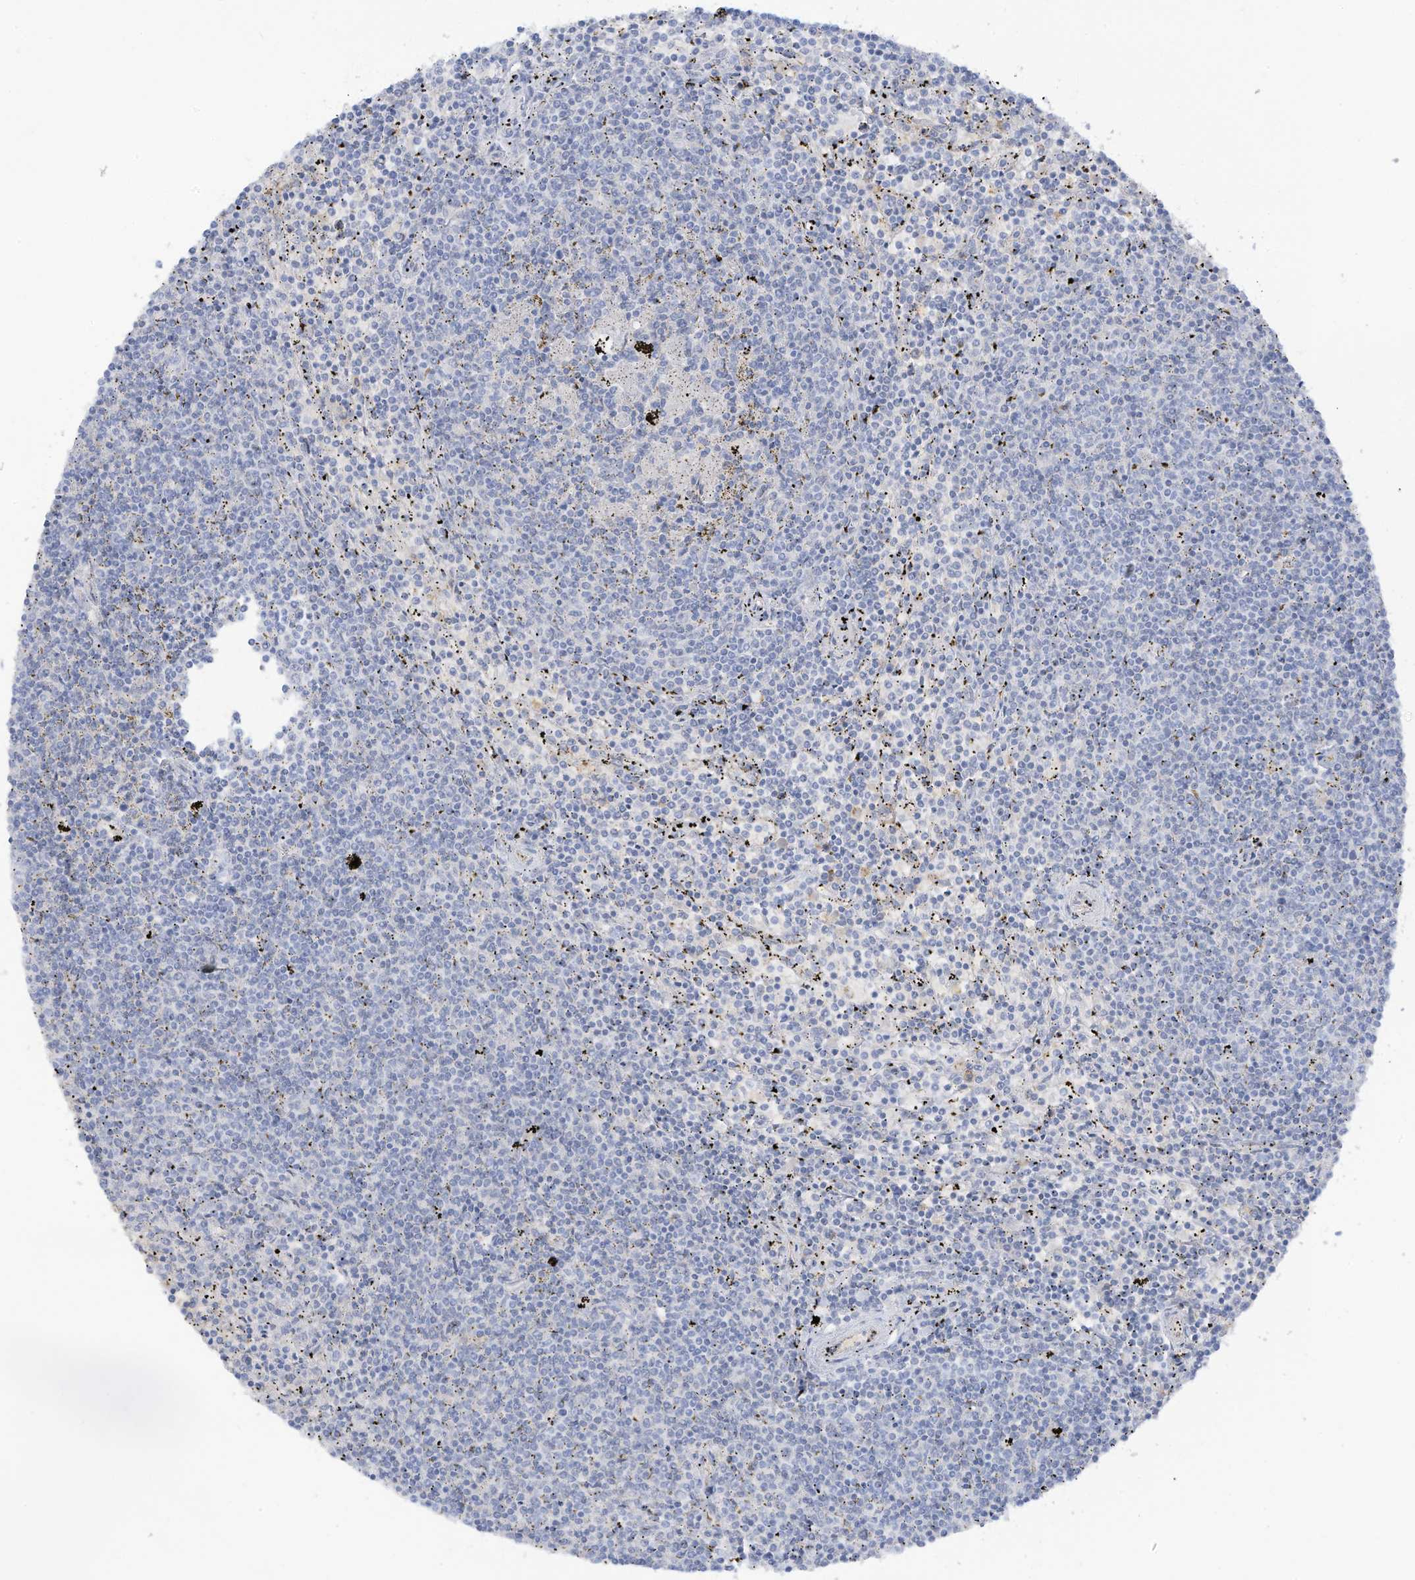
{"staining": {"intensity": "negative", "quantity": "none", "location": "none"}, "tissue": "lymphoma", "cell_type": "Tumor cells", "image_type": "cancer", "snomed": [{"axis": "morphology", "description": "Malignant lymphoma, non-Hodgkin's type, Low grade"}, {"axis": "topography", "description": "Spleen"}], "caption": "Immunohistochemistry (IHC) image of human low-grade malignant lymphoma, non-Hodgkin's type stained for a protein (brown), which shows no positivity in tumor cells.", "gene": "HSD17B13", "patient": {"sex": "female", "age": 50}}